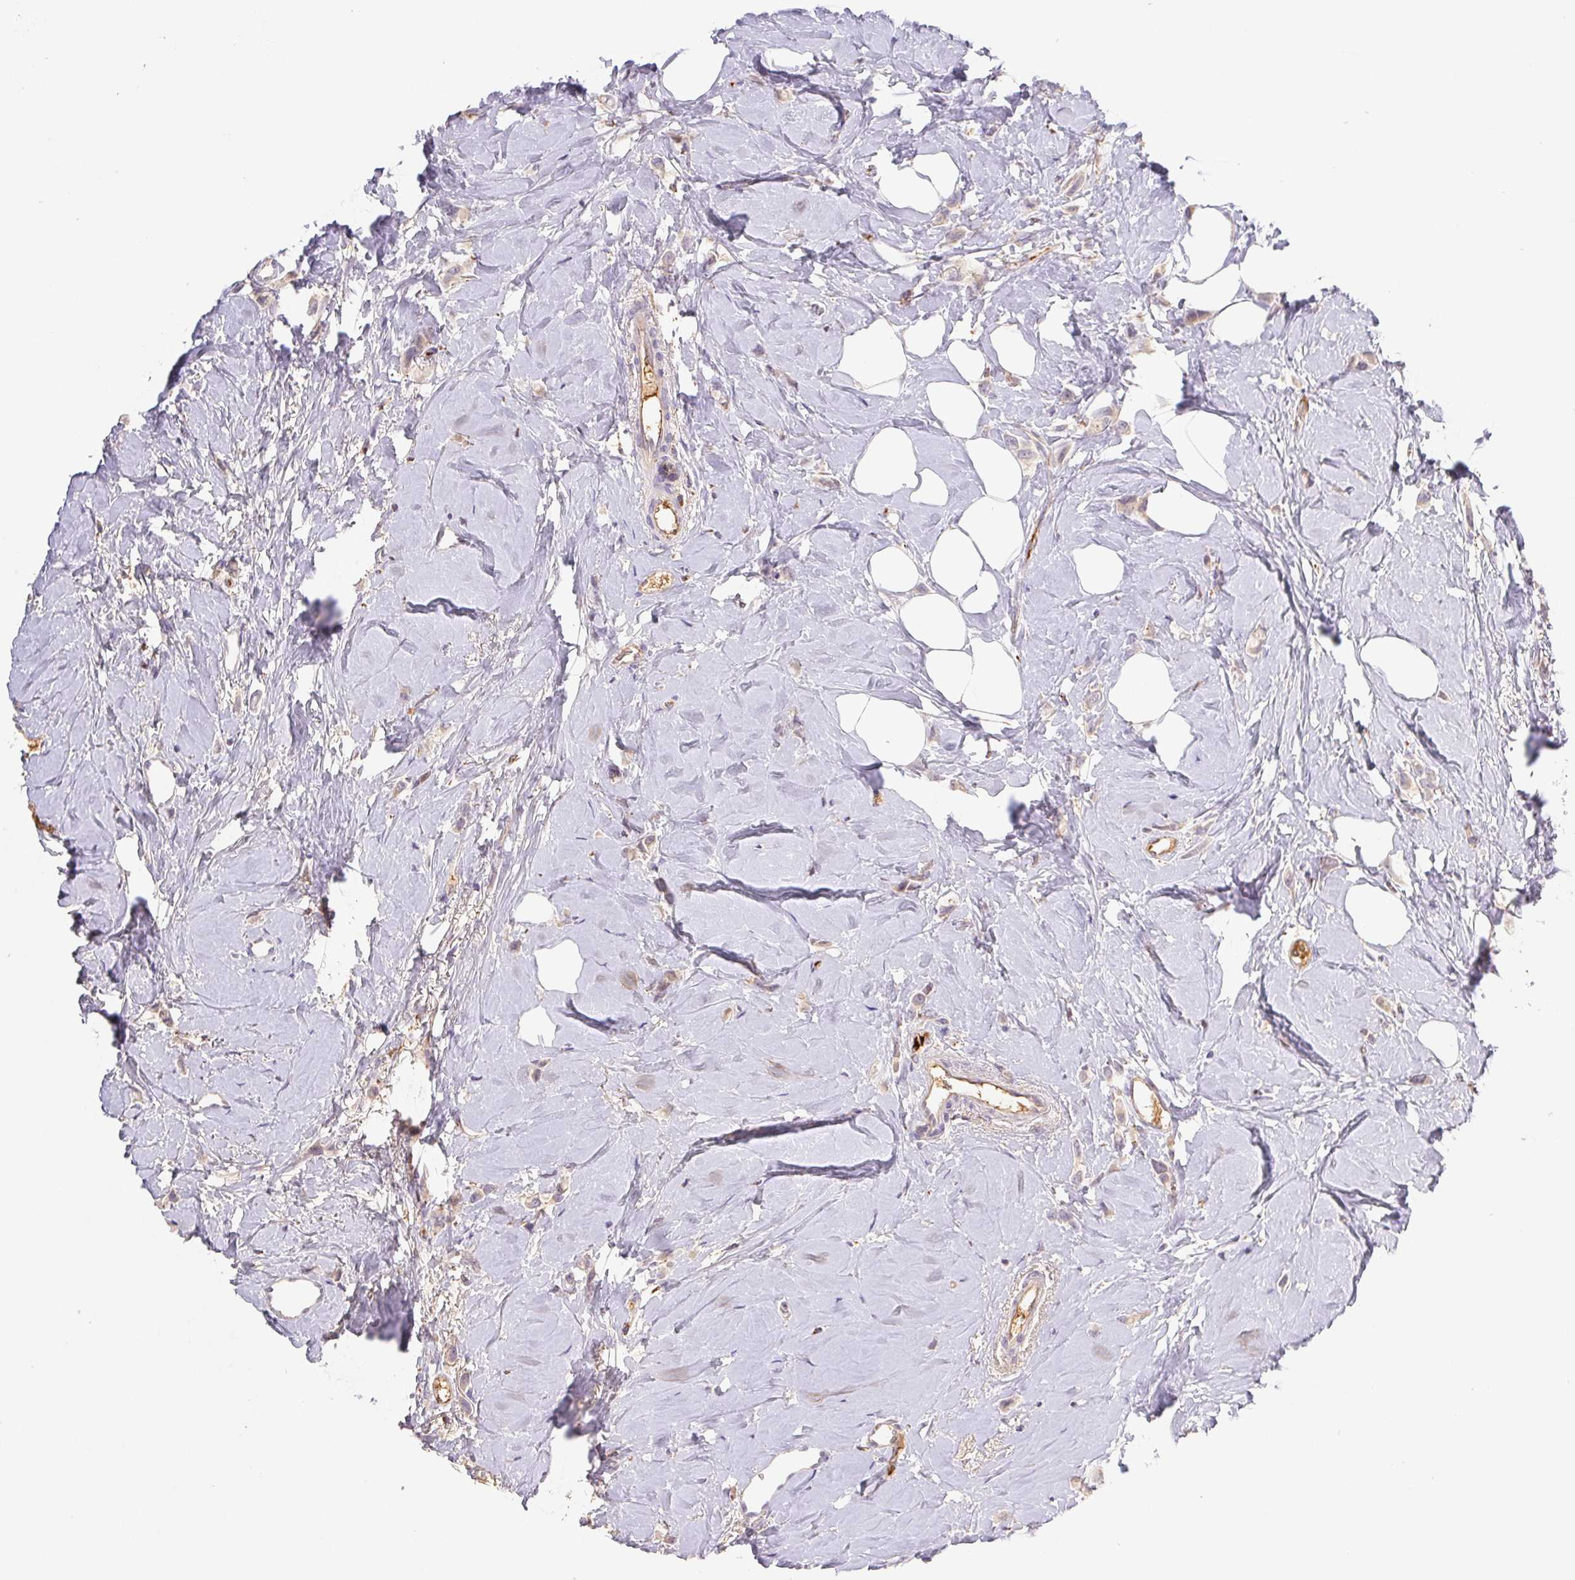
{"staining": {"intensity": "weak", "quantity": "<25%", "location": "cytoplasmic/membranous"}, "tissue": "breast cancer", "cell_type": "Tumor cells", "image_type": "cancer", "snomed": [{"axis": "morphology", "description": "Lobular carcinoma"}, {"axis": "topography", "description": "Breast"}], "caption": "Immunohistochemistry of human breast lobular carcinoma reveals no positivity in tumor cells.", "gene": "EMC6", "patient": {"sex": "female", "age": 66}}